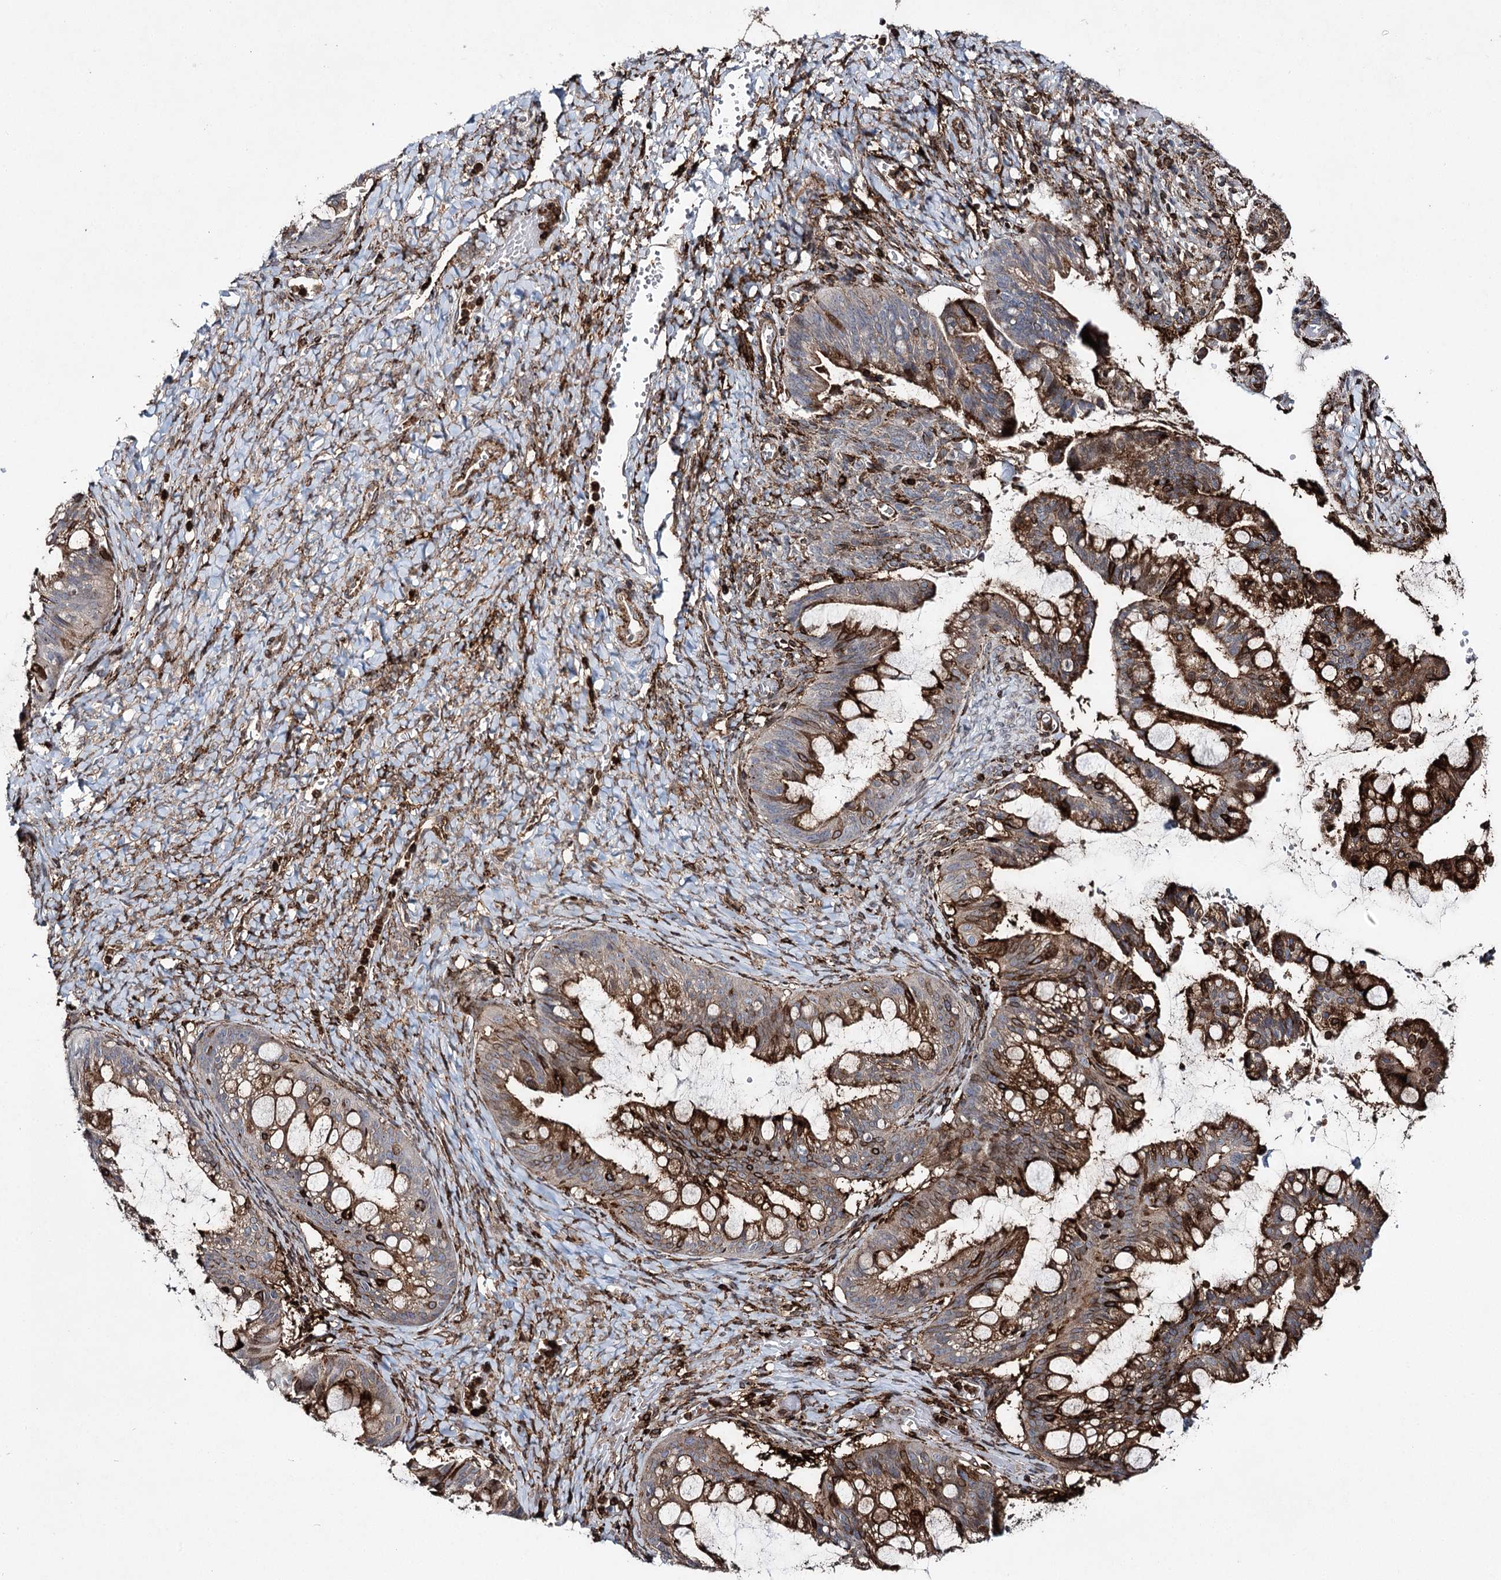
{"staining": {"intensity": "moderate", "quantity": ">75%", "location": "cytoplasmic/membranous"}, "tissue": "ovarian cancer", "cell_type": "Tumor cells", "image_type": "cancer", "snomed": [{"axis": "morphology", "description": "Cystadenocarcinoma, mucinous, NOS"}, {"axis": "topography", "description": "Ovary"}], "caption": "Protein staining by IHC shows moderate cytoplasmic/membranous staining in approximately >75% of tumor cells in mucinous cystadenocarcinoma (ovarian).", "gene": "DCUN1D4", "patient": {"sex": "female", "age": 73}}